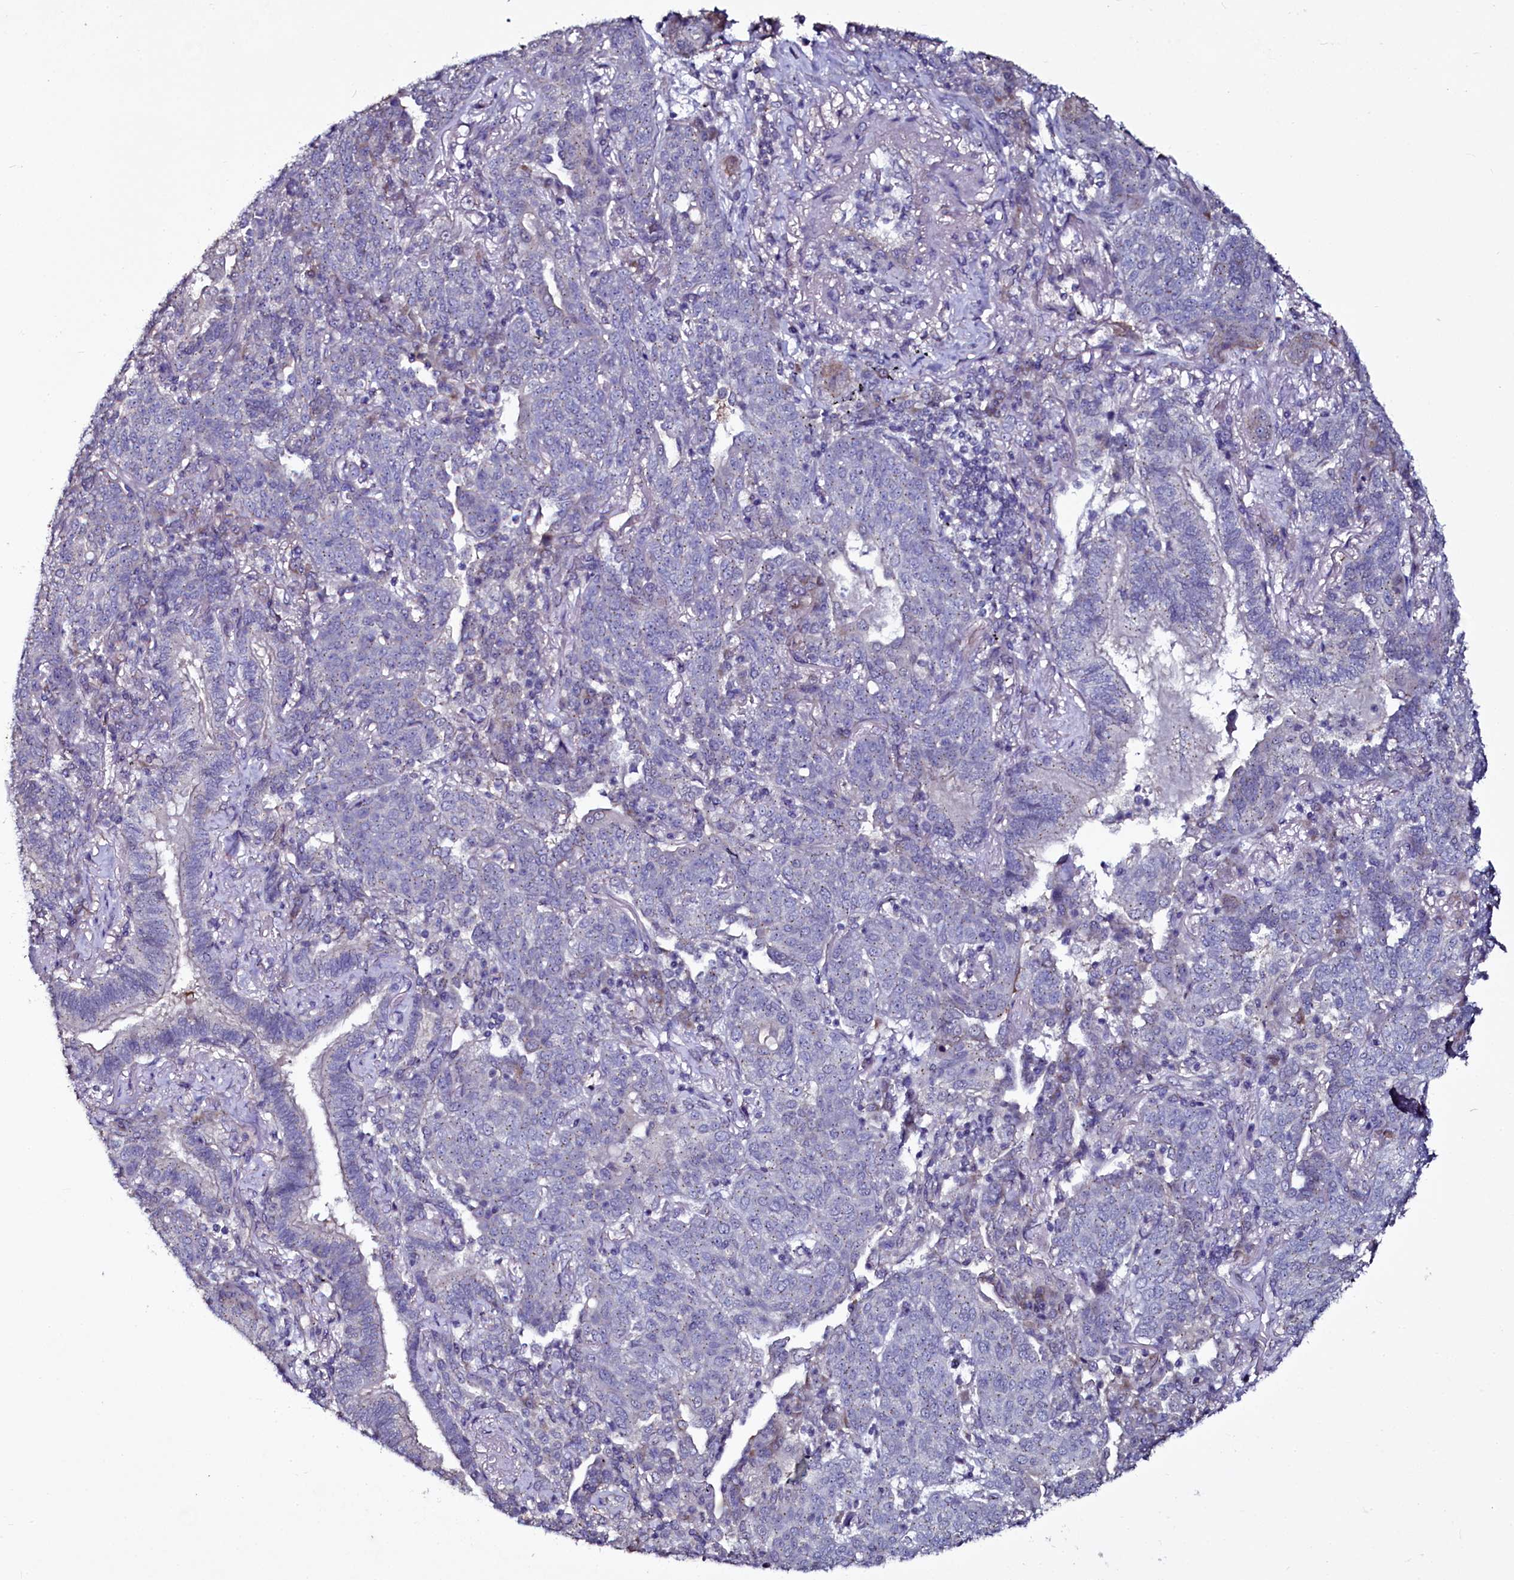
{"staining": {"intensity": "negative", "quantity": "none", "location": "none"}, "tissue": "lung cancer", "cell_type": "Tumor cells", "image_type": "cancer", "snomed": [{"axis": "morphology", "description": "Squamous cell carcinoma, NOS"}, {"axis": "topography", "description": "Lung"}], "caption": "Protein analysis of squamous cell carcinoma (lung) exhibits no significant staining in tumor cells. (DAB (3,3'-diaminobenzidine) immunohistochemistry visualized using brightfield microscopy, high magnification).", "gene": "USPL1", "patient": {"sex": "female", "age": 70}}